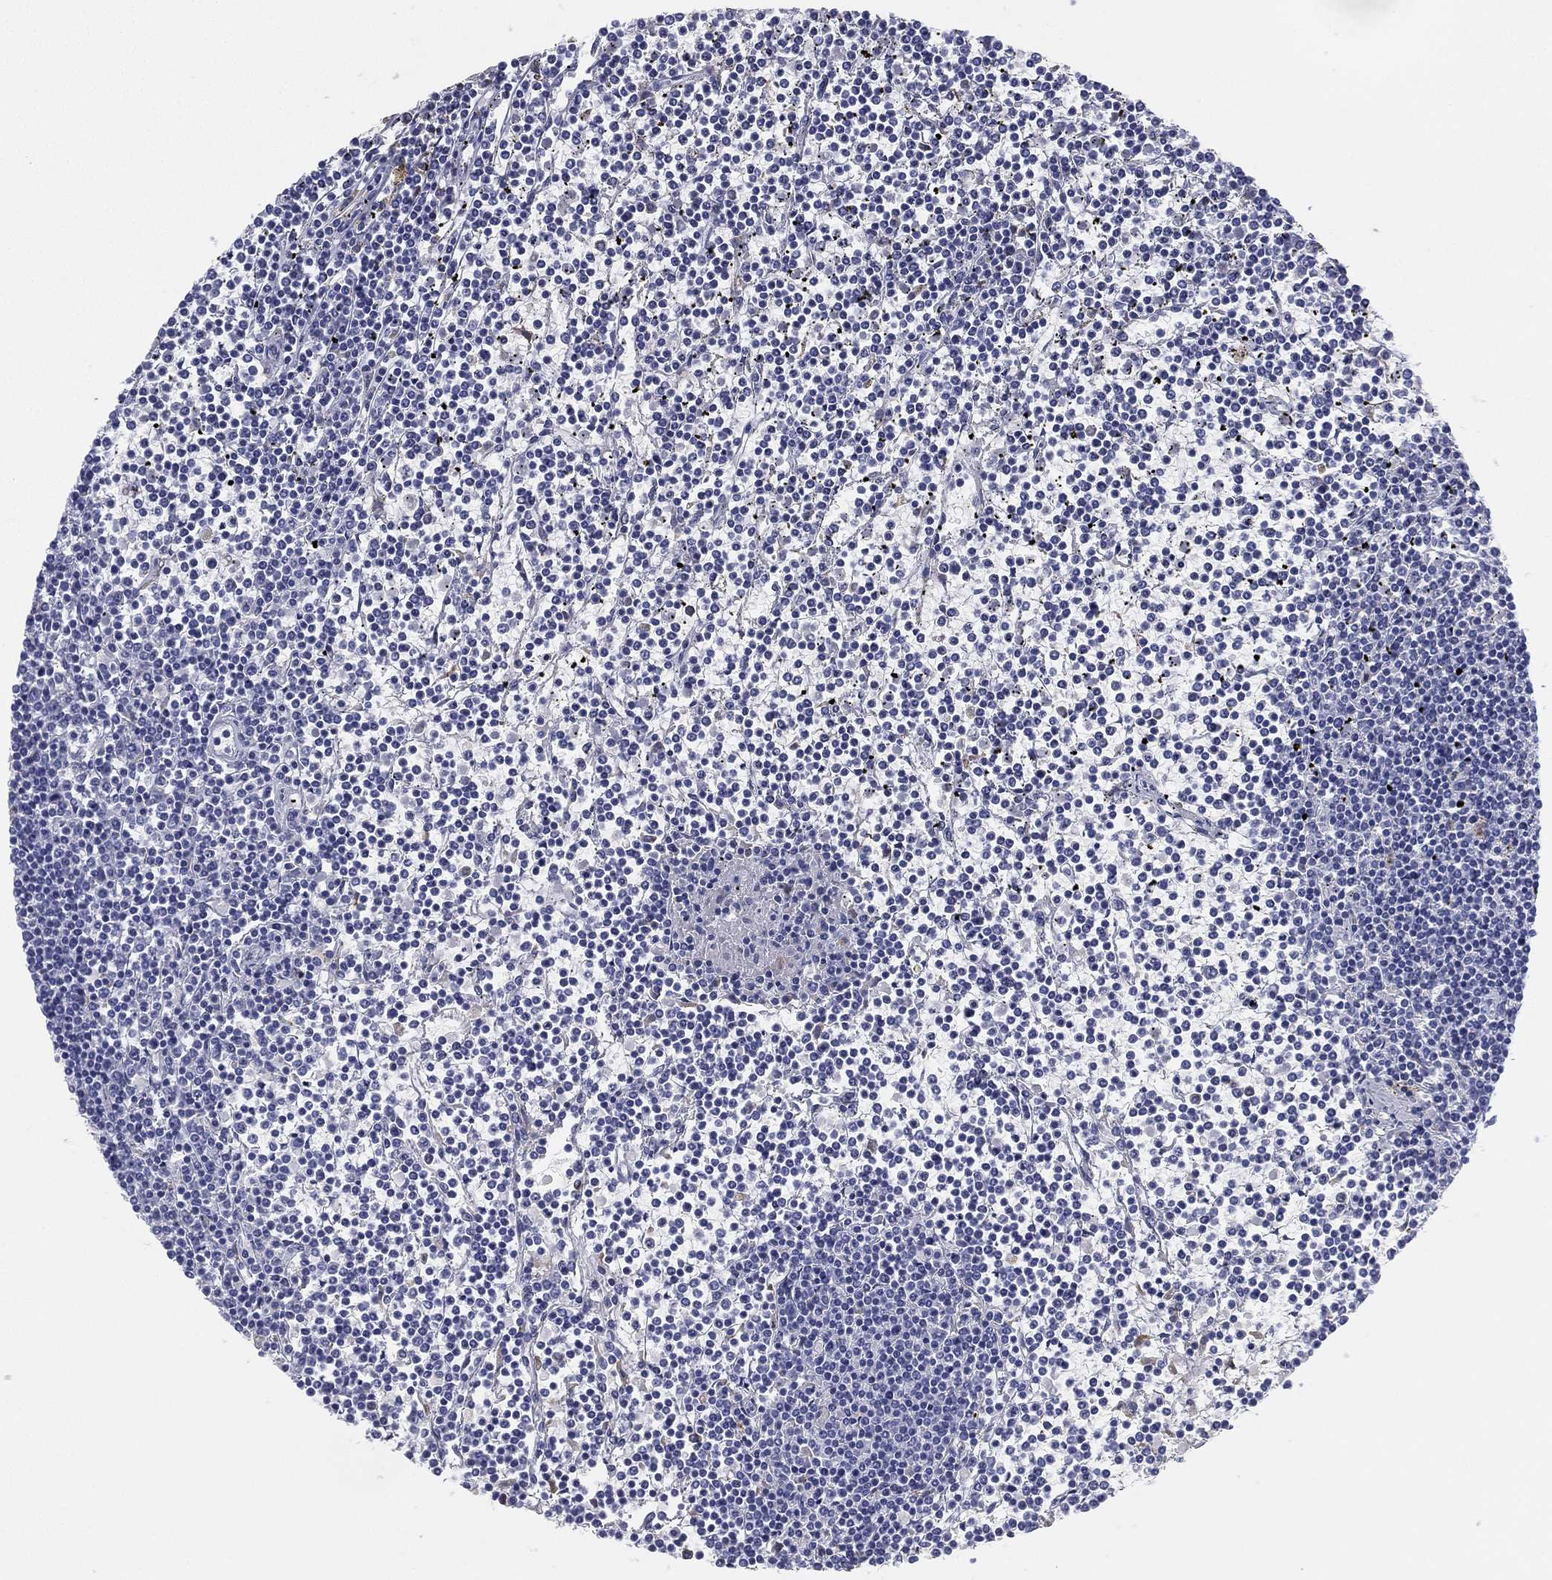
{"staining": {"intensity": "negative", "quantity": "none", "location": "none"}, "tissue": "lymphoma", "cell_type": "Tumor cells", "image_type": "cancer", "snomed": [{"axis": "morphology", "description": "Malignant lymphoma, non-Hodgkin's type, Low grade"}, {"axis": "topography", "description": "Spleen"}], "caption": "The image demonstrates no significant positivity in tumor cells of malignant lymphoma, non-Hodgkin's type (low-grade).", "gene": "NPC2", "patient": {"sex": "female", "age": 19}}